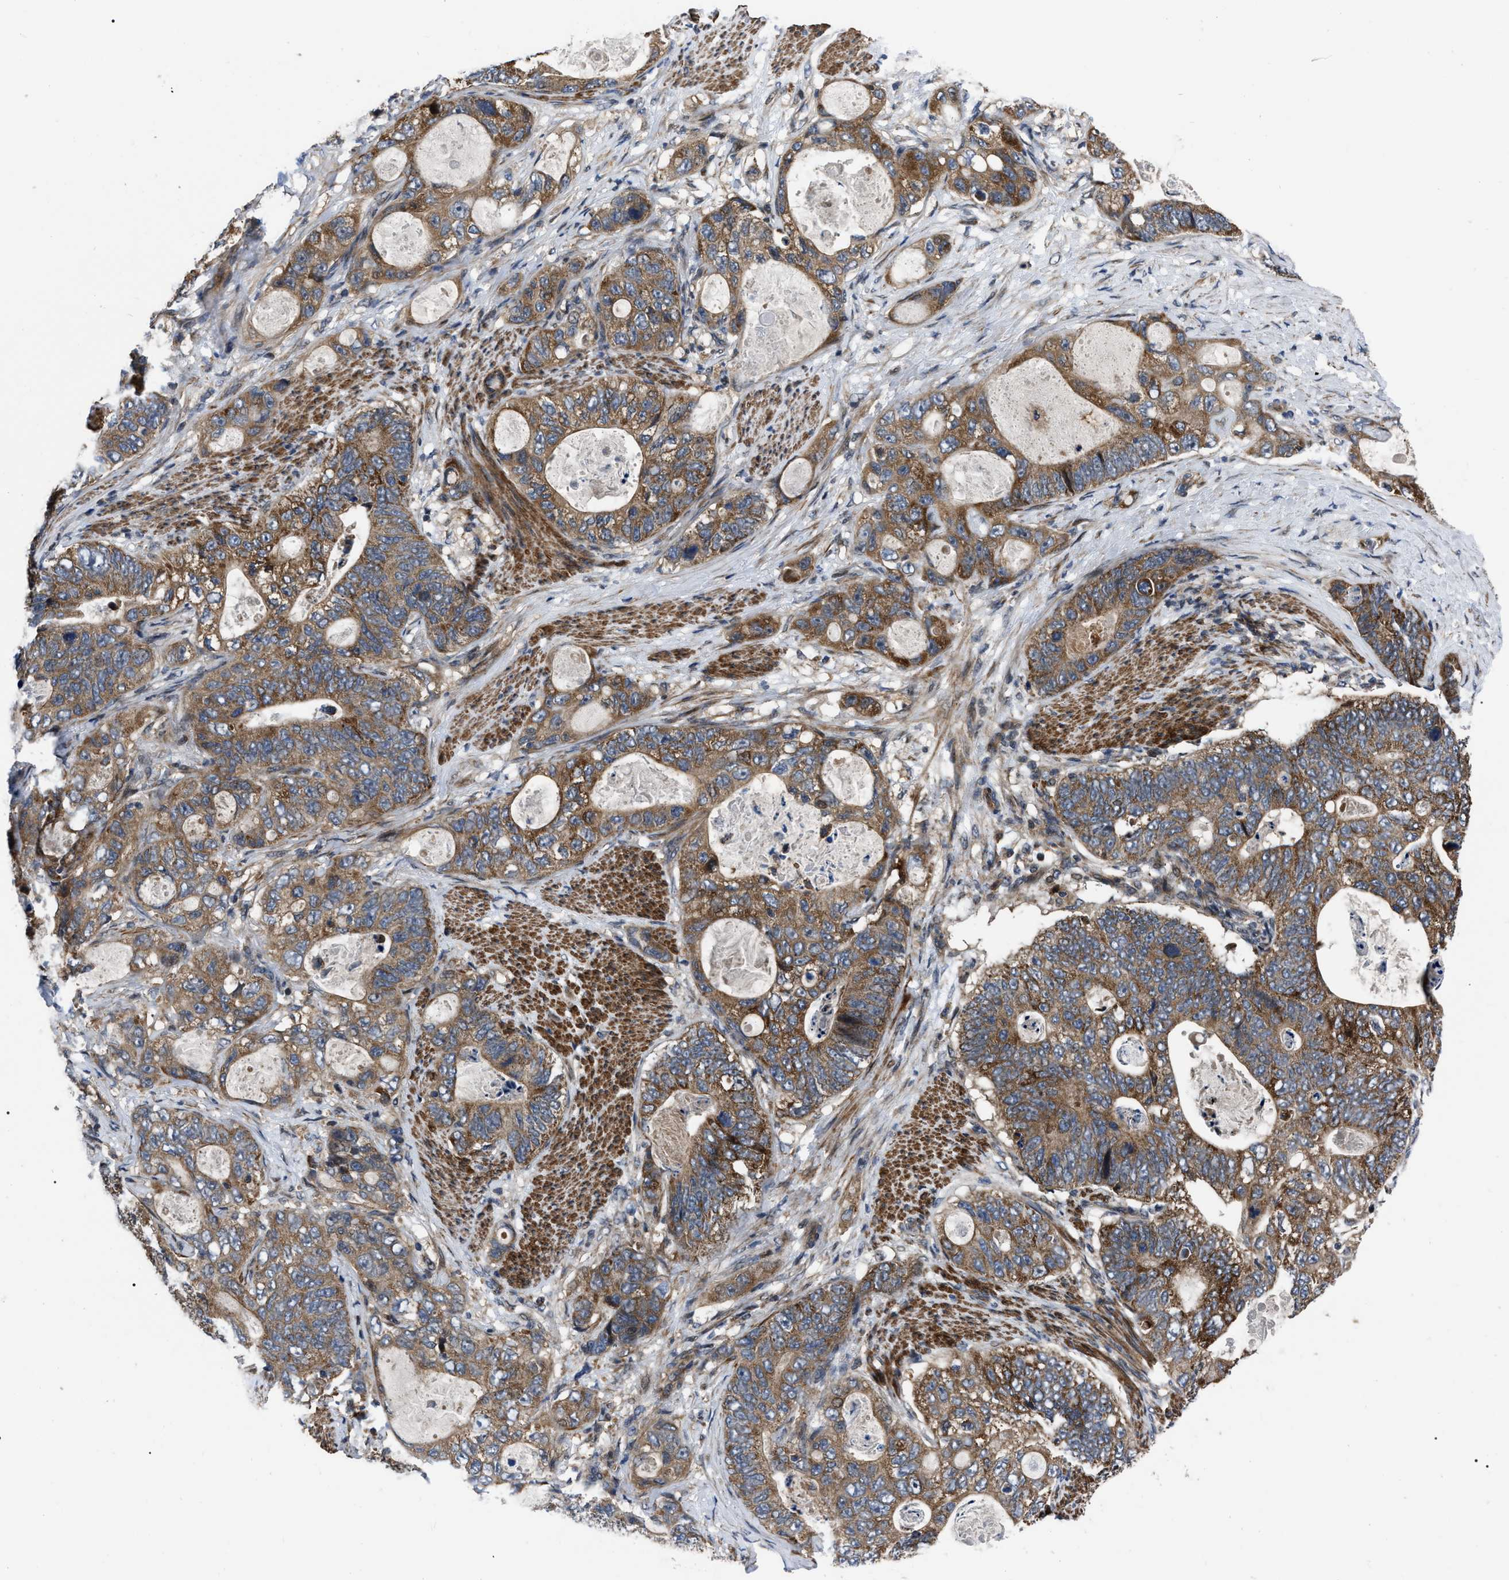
{"staining": {"intensity": "moderate", "quantity": ">75%", "location": "cytoplasmic/membranous"}, "tissue": "stomach cancer", "cell_type": "Tumor cells", "image_type": "cancer", "snomed": [{"axis": "morphology", "description": "Normal tissue, NOS"}, {"axis": "morphology", "description": "Adenocarcinoma, NOS"}, {"axis": "topography", "description": "Stomach"}], "caption": "IHC histopathology image of neoplastic tissue: adenocarcinoma (stomach) stained using IHC demonstrates medium levels of moderate protein expression localized specifically in the cytoplasmic/membranous of tumor cells, appearing as a cytoplasmic/membranous brown color.", "gene": "PPWD1", "patient": {"sex": "female", "age": 89}}